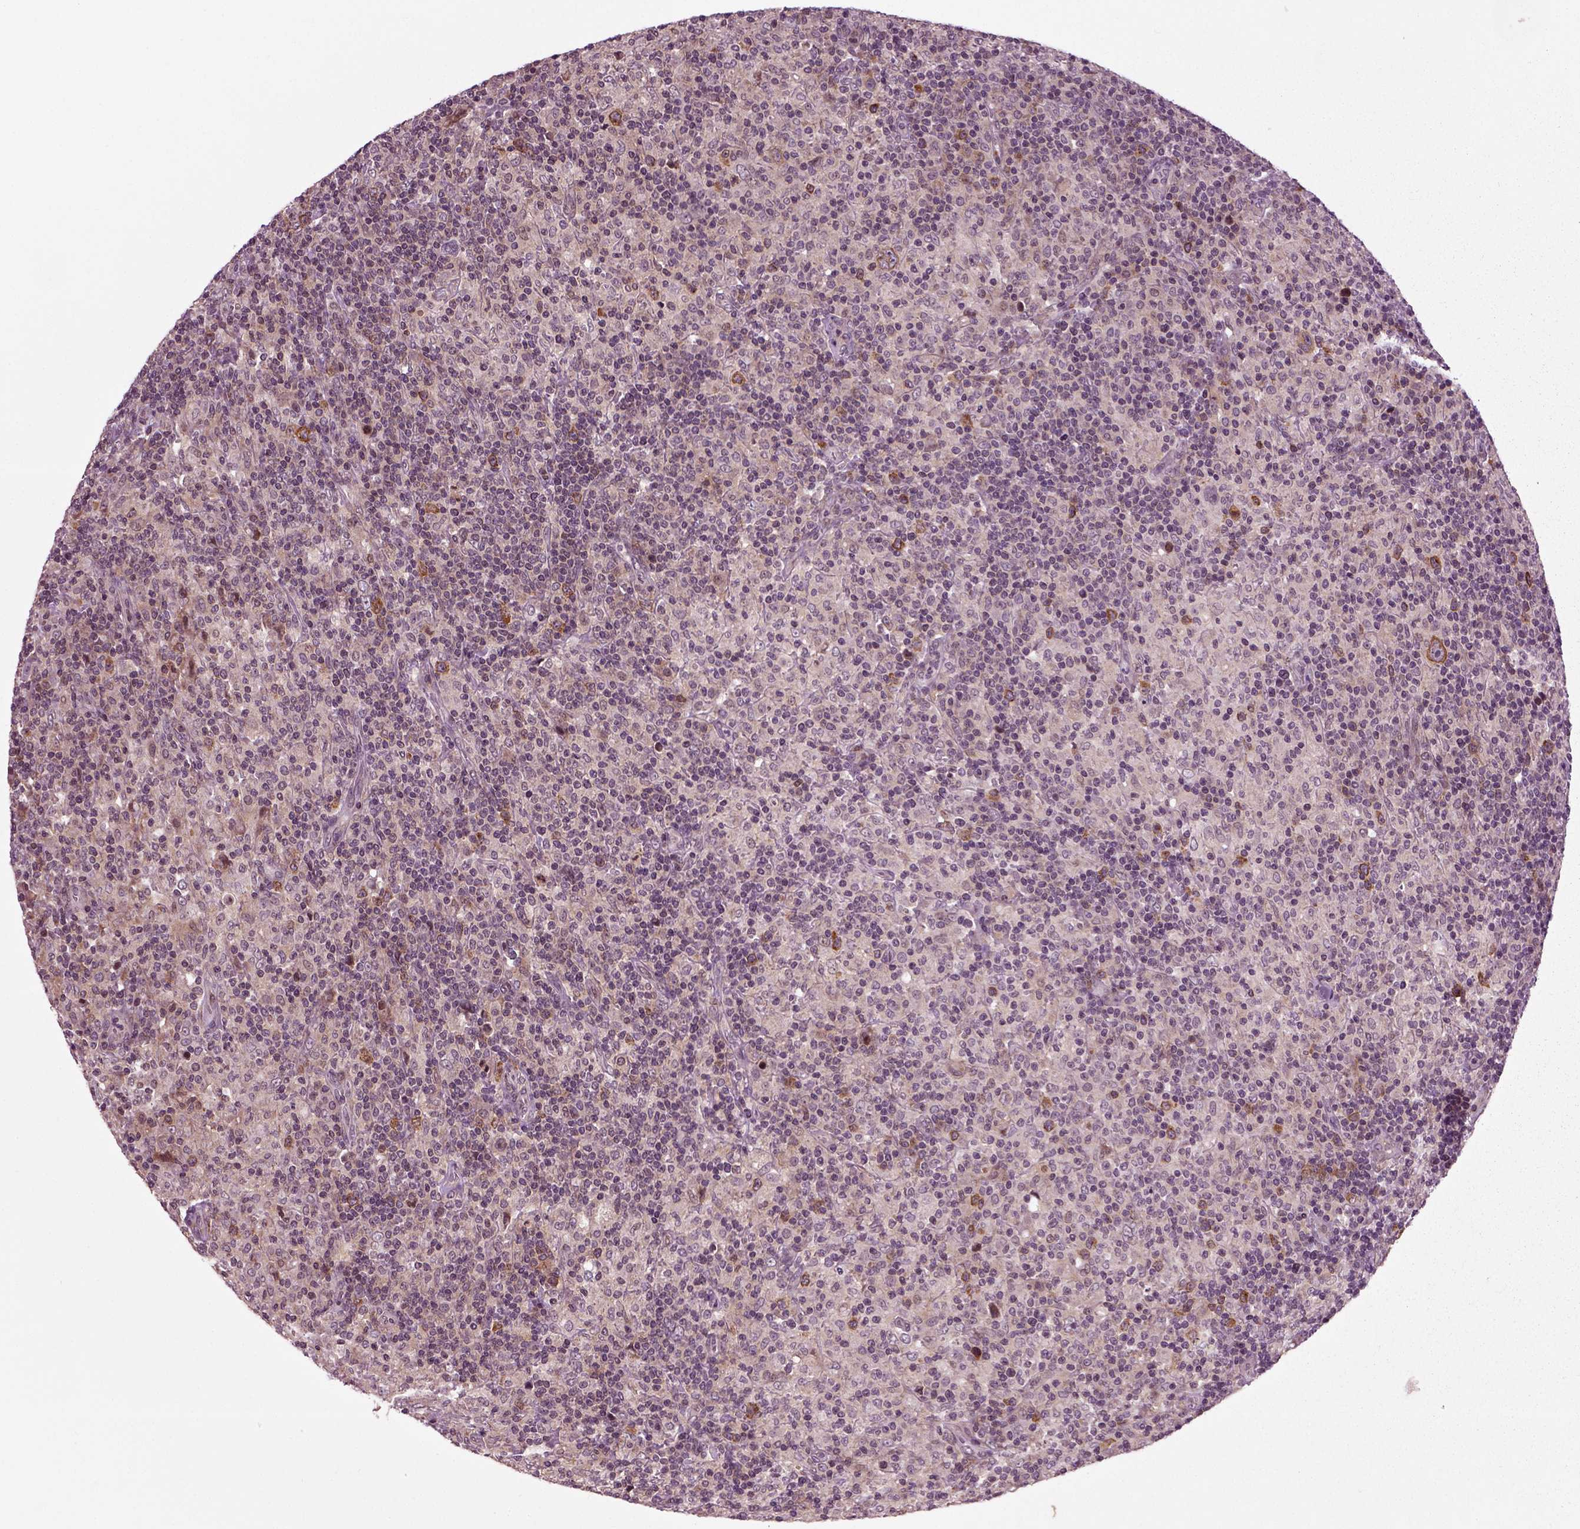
{"staining": {"intensity": "moderate", "quantity": ">75%", "location": "cytoplasmic/membranous"}, "tissue": "lymphoma", "cell_type": "Tumor cells", "image_type": "cancer", "snomed": [{"axis": "morphology", "description": "Hodgkin's disease, NOS"}, {"axis": "topography", "description": "Lymph node"}], "caption": "The immunohistochemical stain shows moderate cytoplasmic/membranous staining in tumor cells of lymphoma tissue. (DAB (3,3'-diaminobenzidine) IHC with brightfield microscopy, high magnification).", "gene": "KNSTRN", "patient": {"sex": "male", "age": 70}}